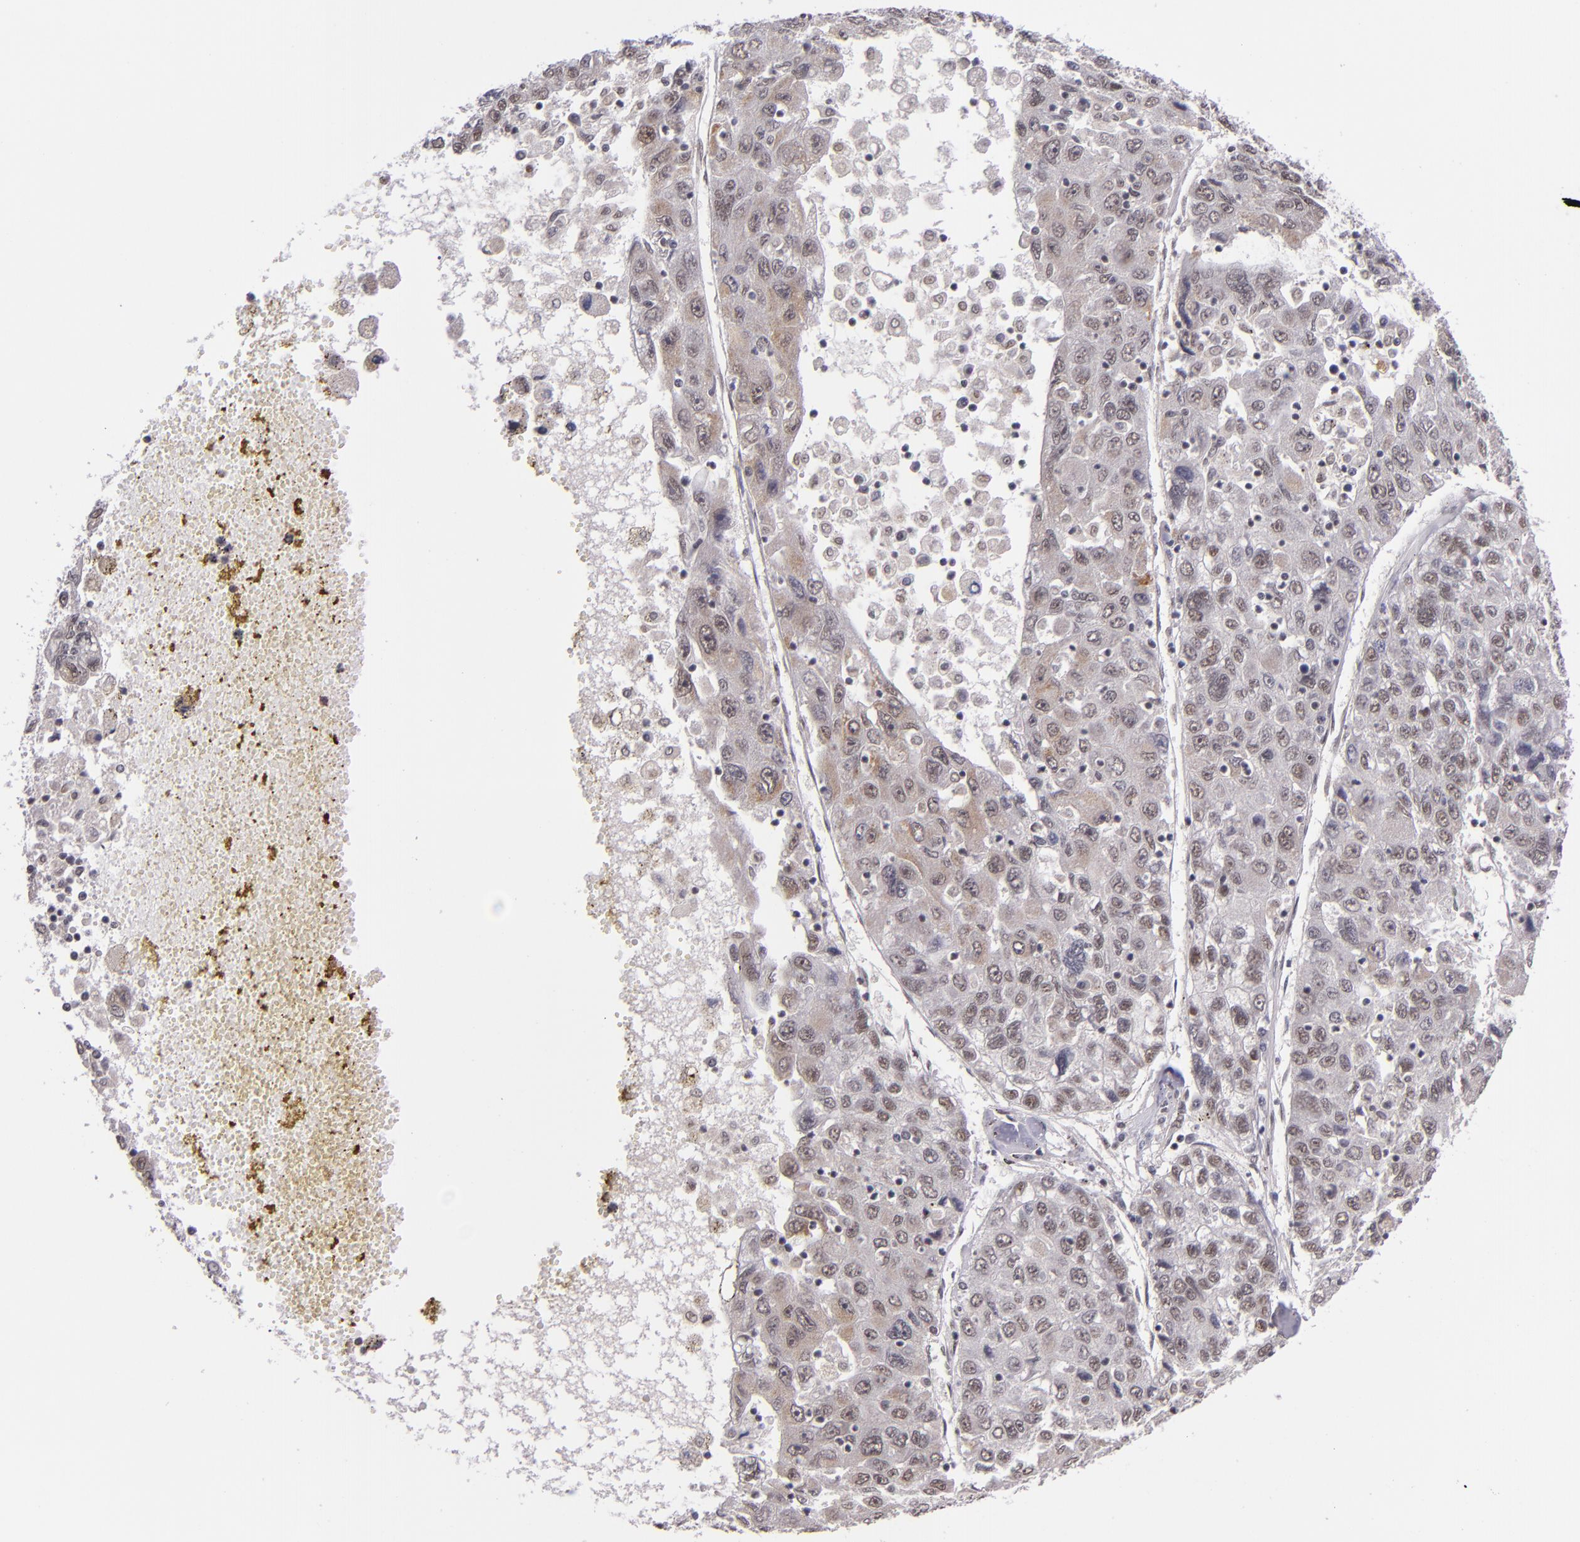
{"staining": {"intensity": "weak", "quantity": ">75%", "location": "nuclear"}, "tissue": "liver cancer", "cell_type": "Tumor cells", "image_type": "cancer", "snomed": [{"axis": "morphology", "description": "Carcinoma, Hepatocellular, NOS"}, {"axis": "topography", "description": "Liver"}], "caption": "A brown stain shows weak nuclear expression of a protein in human hepatocellular carcinoma (liver) tumor cells.", "gene": "ZNF148", "patient": {"sex": "male", "age": 49}}